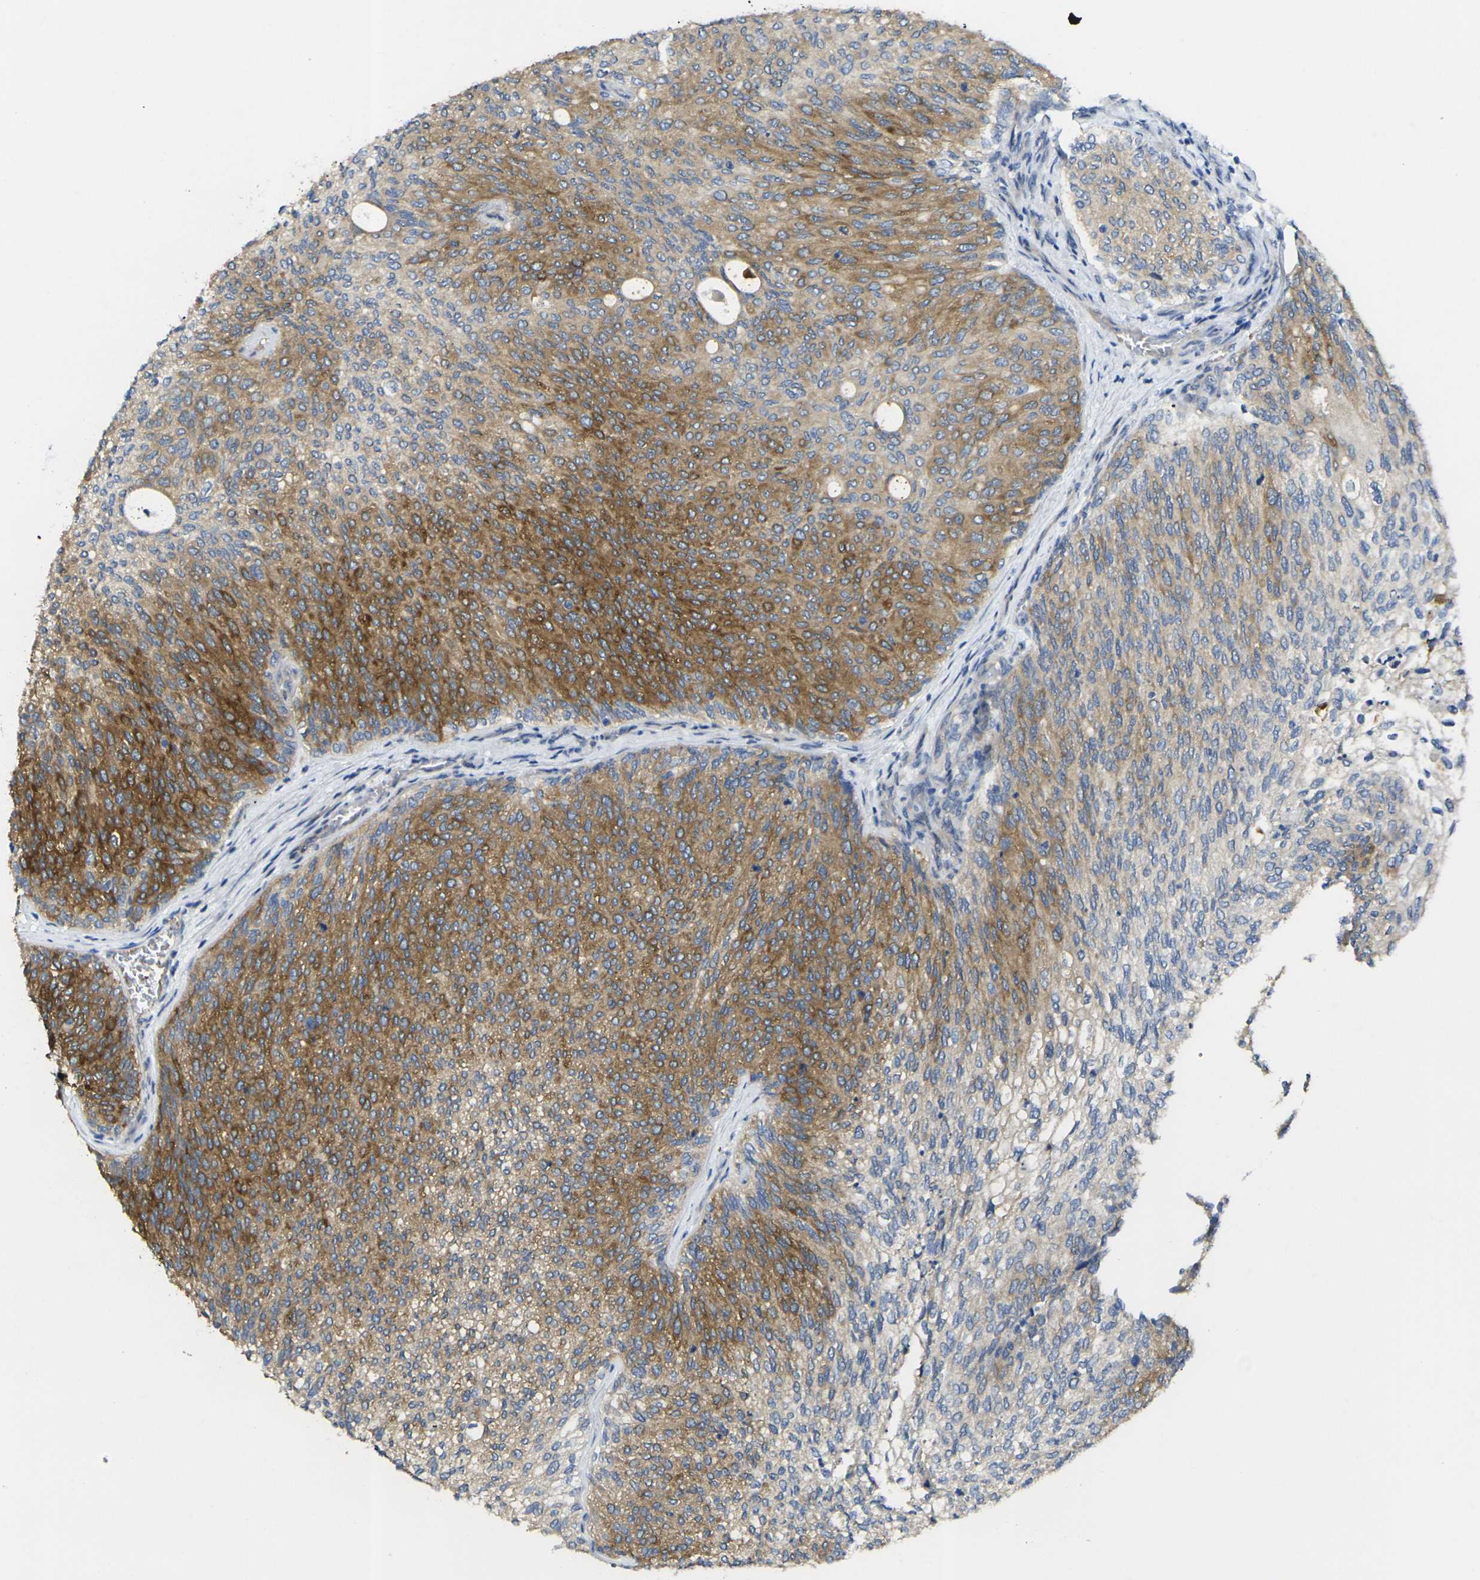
{"staining": {"intensity": "moderate", "quantity": "25%-75%", "location": "cytoplasmic/membranous"}, "tissue": "urothelial cancer", "cell_type": "Tumor cells", "image_type": "cancer", "snomed": [{"axis": "morphology", "description": "Urothelial carcinoma, Low grade"}, {"axis": "topography", "description": "Urinary bladder"}], "caption": "Immunohistochemical staining of low-grade urothelial carcinoma displays moderate cytoplasmic/membranous protein positivity in approximately 25%-75% of tumor cells.", "gene": "GNA12", "patient": {"sex": "female", "age": 79}}